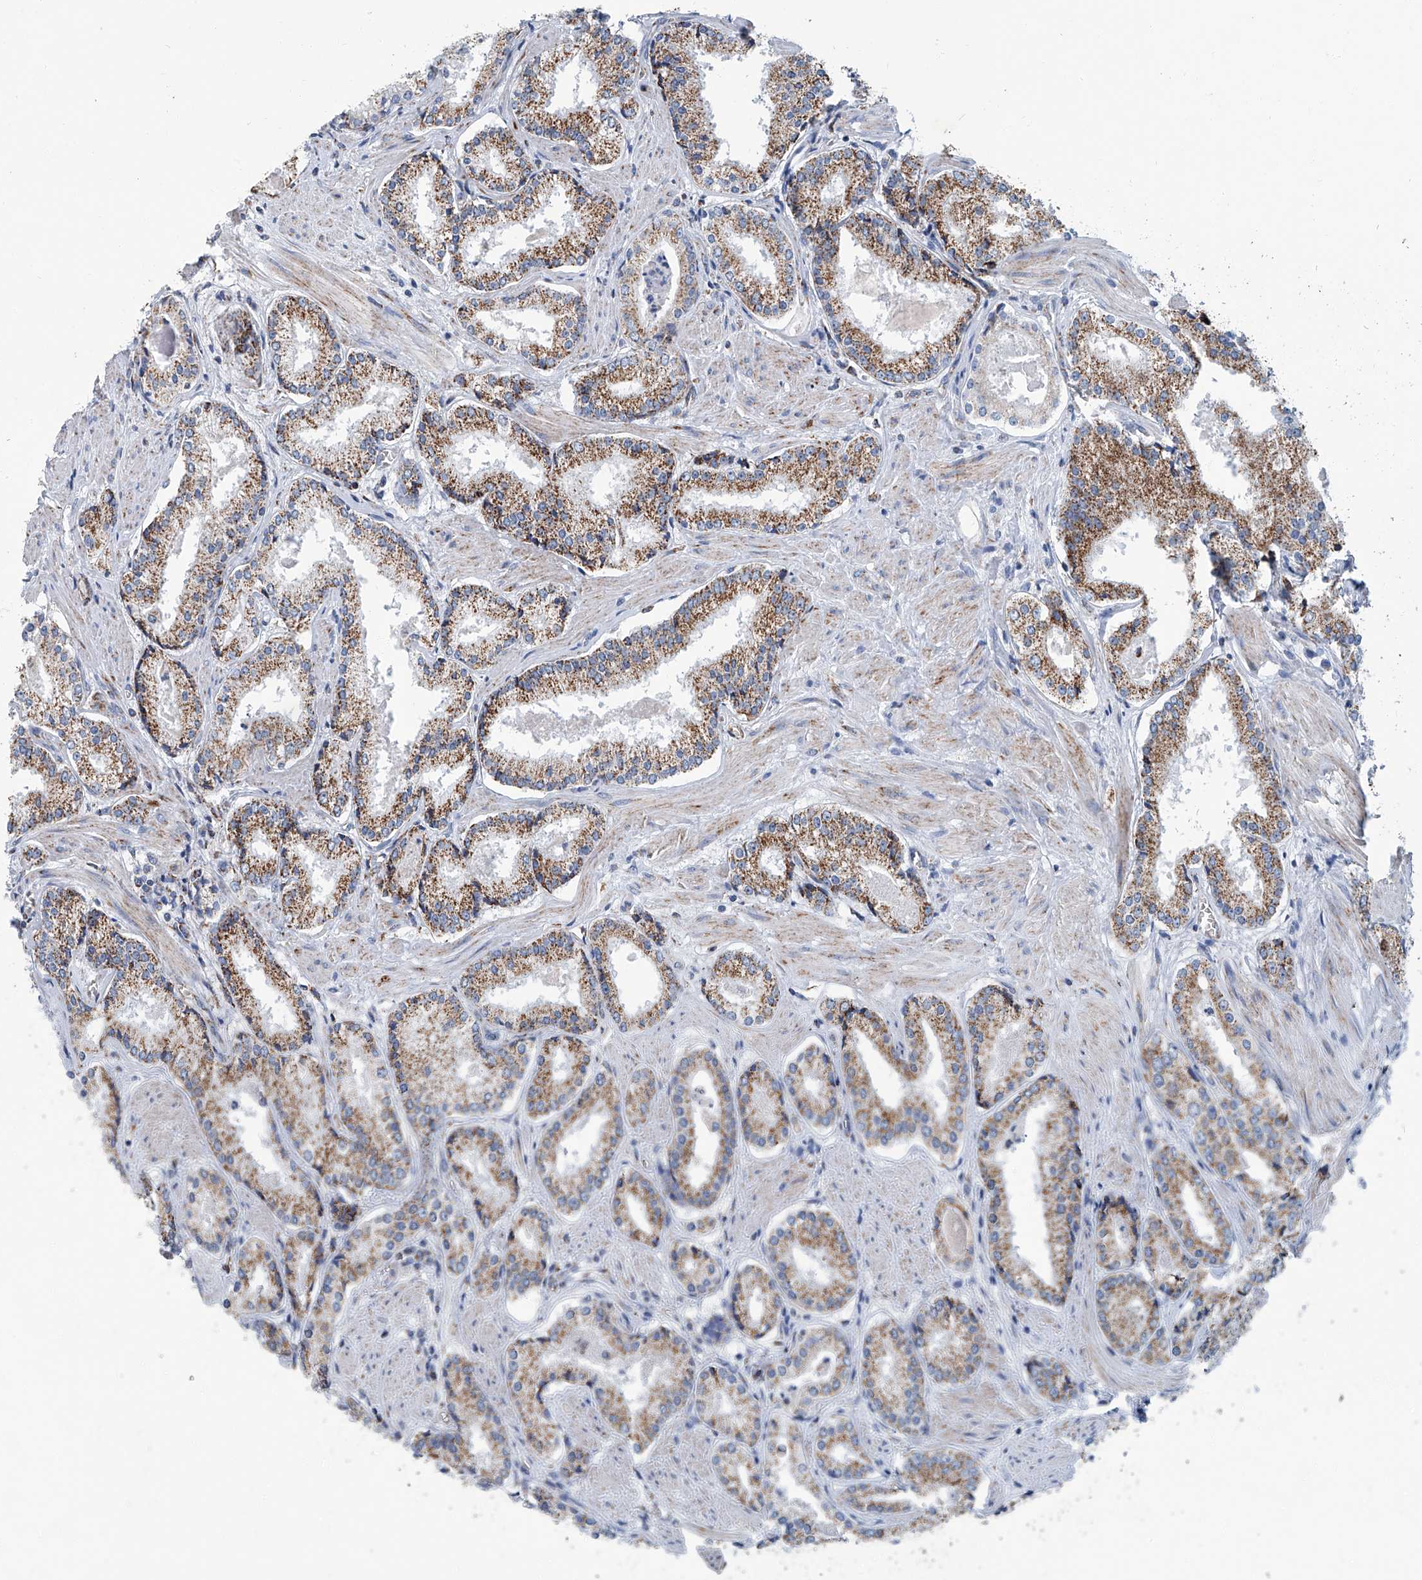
{"staining": {"intensity": "moderate", "quantity": ">75%", "location": "cytoplasmic/membranous"}, "tissue": "prostate cancer", "cell_type": "Tumor cells", "image_type": "cancer", "snomed": [{"axis": "morphology", "description": "Adenocarcinoma, Low grade"}, {"axis": "topography", "description": "Prostate"}], "caption": "A medium amount of moderate cytoplasmic/membranous positivity is seen in approximately >75% of tumor cells in prostate low-grade adenocarcinoma tissue.", "gene": "MT-ND1", "patient": {"sex": "male", "age": 54}}